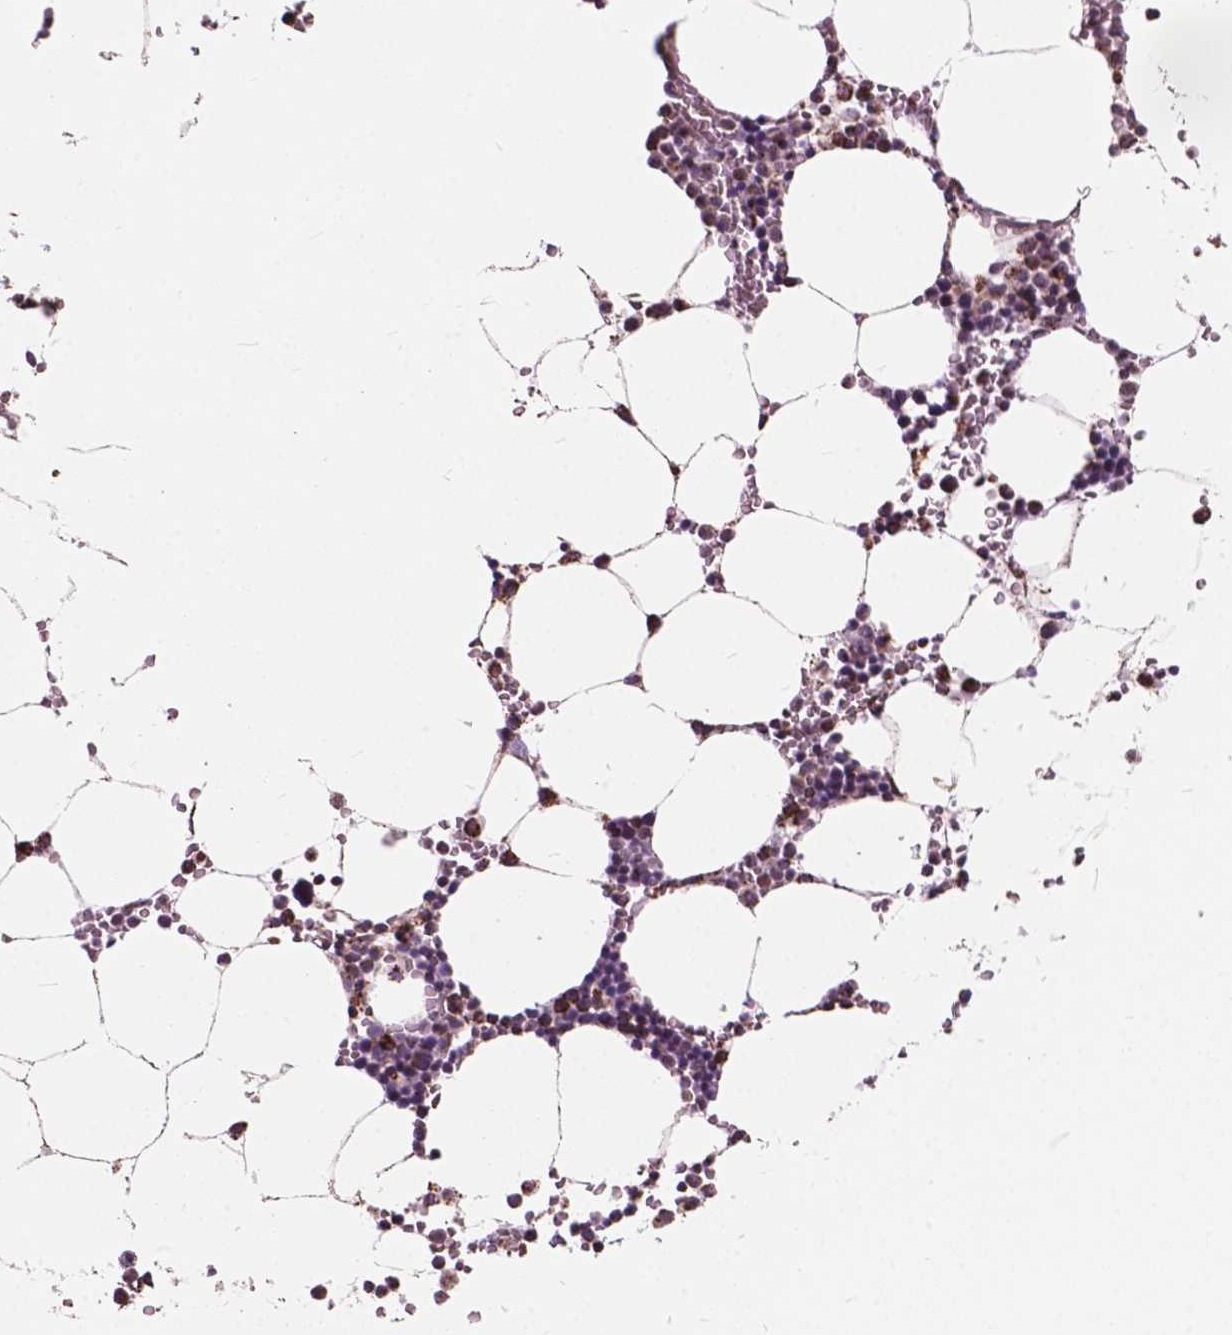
{"staining": {"intensity": "weak", "quantity": "25%-75%", "location": "cytoplasmic/membranous,nuclear"}, "tissue": "bone marrow", "cell_type": "Hematopoietic cells", "image_type": "normal", "snomed": [{"axis": "morphology", "description": "Normal tissue, NOS"}, {"axis": "topography", "description": "Bone marrow"}], "caption": "Immunohistochemistry of normal bone marrow shows low levels of weak cytoplasmic/membranous,nuclear expression in approximately 25%-75% of hematopoietic cells.", "gene": "SCOC", "patient": {"sex": "female", "age": 52}}